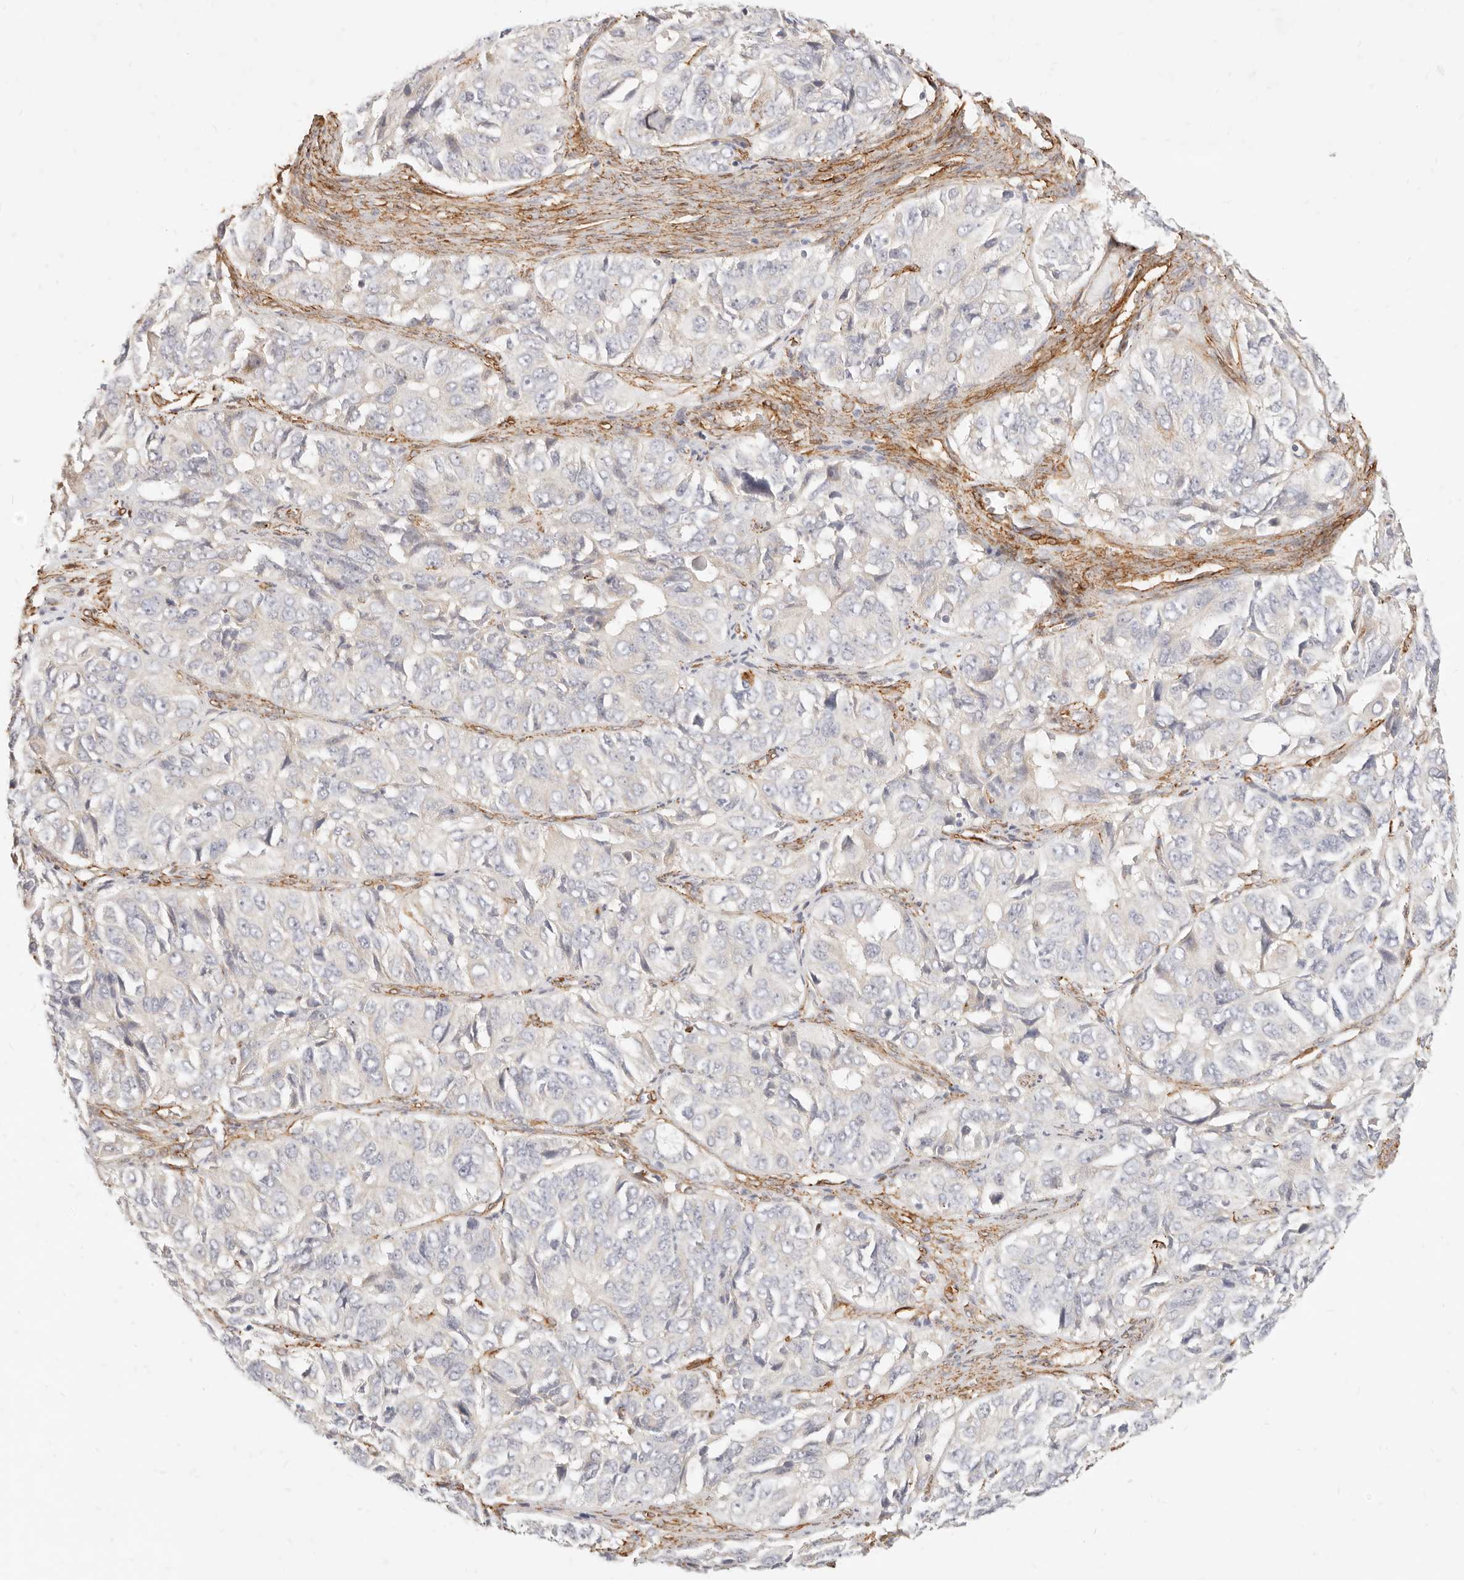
{"staining": {"intensity": "negative", "quantity": "none", "location": "none"}, "tissue": "ovarian cancer", "cell_type": "Tumor cells", "image_type": "cancer", "snomed": [{"axis": "morphology", "description": "Carcinoma, endometroid"}, {"axis": "topography", "description": "Ovary"}], "caption": "Human ovarian cancer (endometroid carcinoma) stained for a protein using immunohistochemistry shows no positivity in tumor cells.", "gene": "TMTC2", "patient": {"sex": "female", "age": 51}}